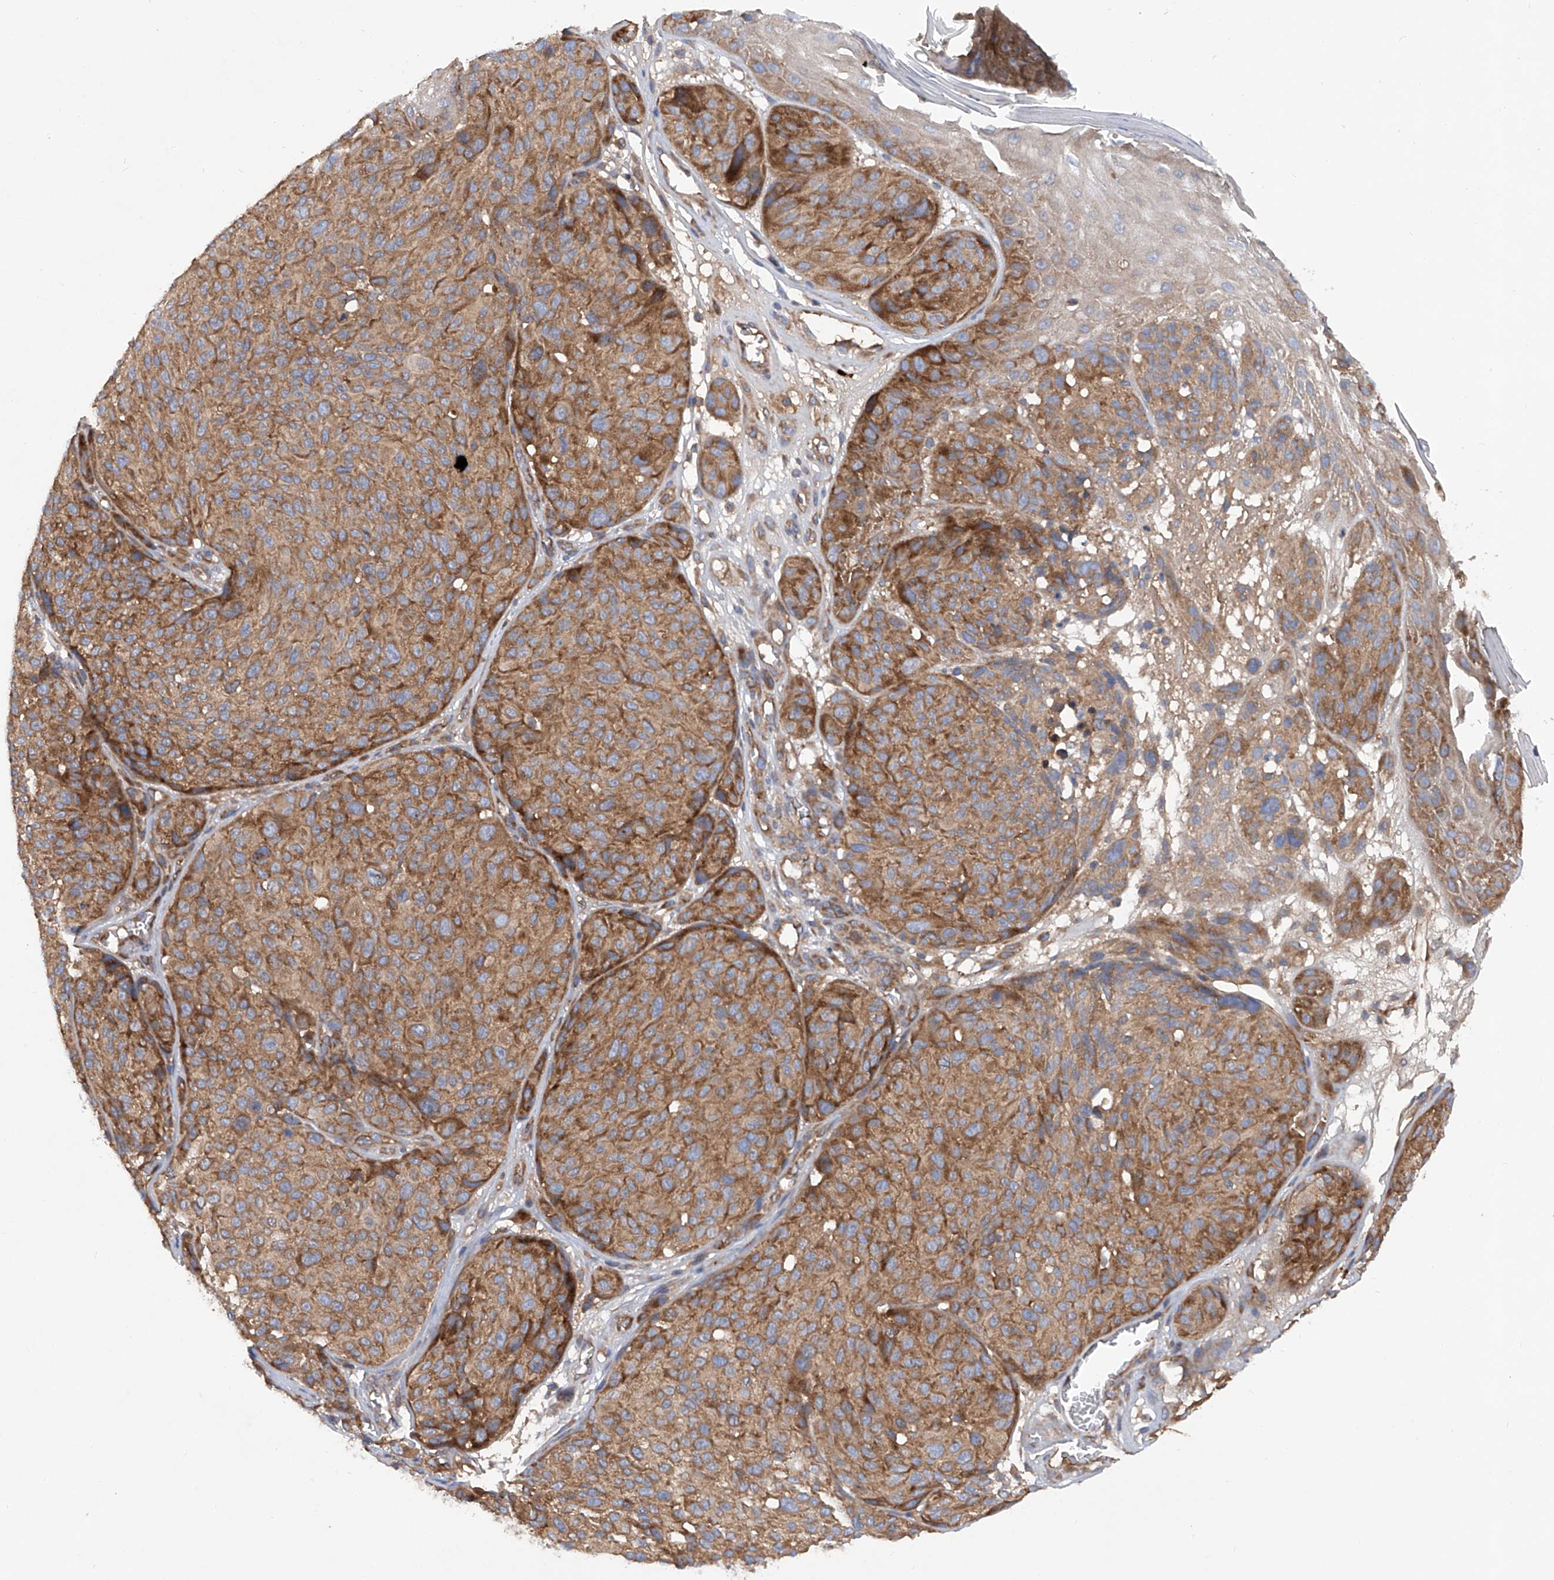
{"staining": {"intensity": "moderate", "quantity": ">75%", "location": "cytoplasmic/membranous"}, "tissue": "melanoma", "cell_type": "Tumor cells", "image_type": "cancer", "snomed": [{"axis": "morphology", "description": "Malignant melanoma, NOS"}, {"axis": "topography", "description": "Skin"}], "caption": "Melanoma was stained to show a protein in brown. There is medium levels of moderate cytoplasmic/membranous expression in about >75% of tumor cells.", "gene": "ASCC3", "patient": {"sex": "male", "age": 83}}